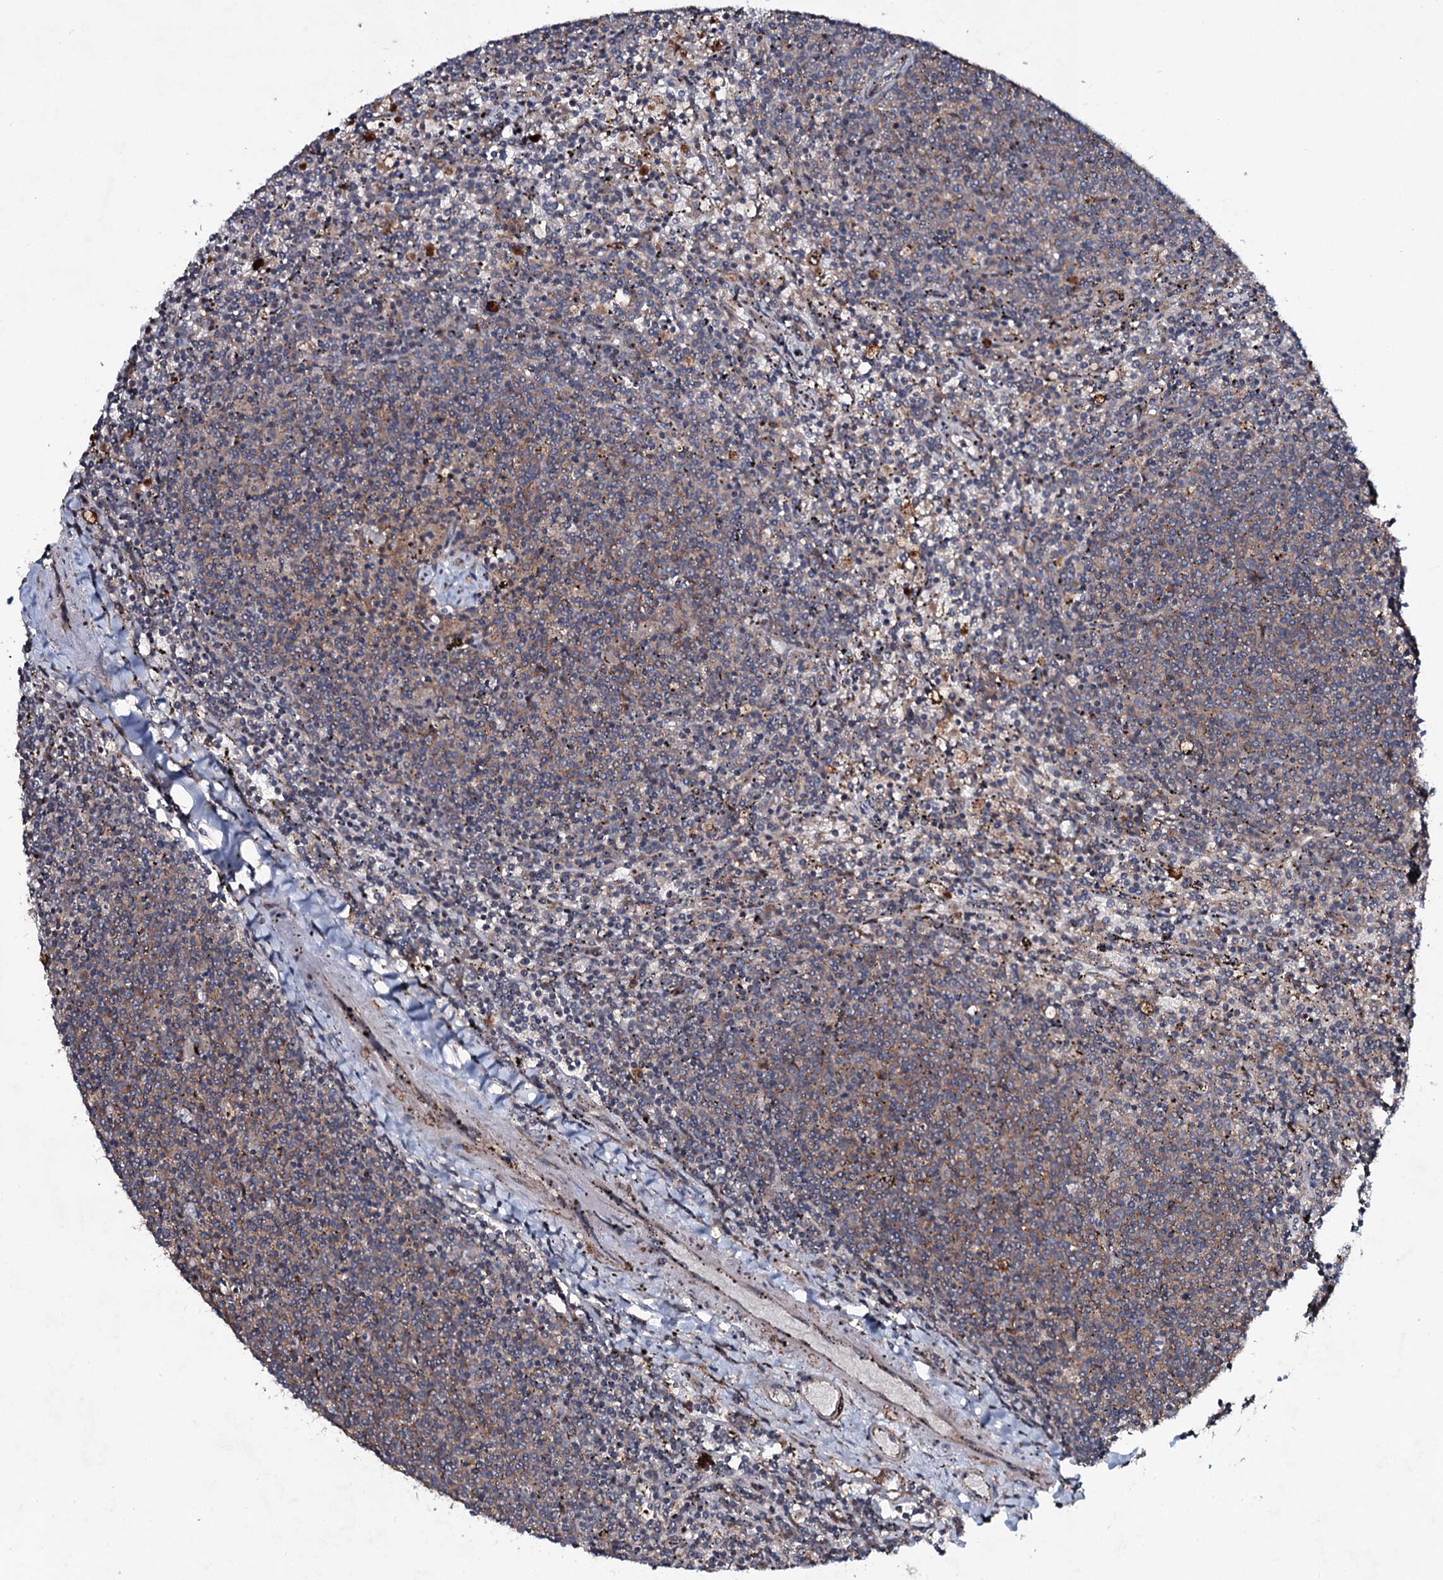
{"staining": {"intensity": "weak", "quantity": "25%-75%", "location": "cytoplasmic/membranous"}, "tissue": "lymphoma", "cell_type": "Tumor cells", "image_type": "cancer", "snomed": [{"axis": "morphology", "description": "Malignant lymphoma, non-Hodgkin's type, Low grade"}, {"axis": "topography", "description": "Spleen"}], "caption": "Weak cytoplasmic/membranous expression for a protein is present in about 25%-75% of tumor cells of lymphoma using immunohistochemistry (IHC).", "gene": "SNAP23", "patient": {"sex": "female", "age": 50}}